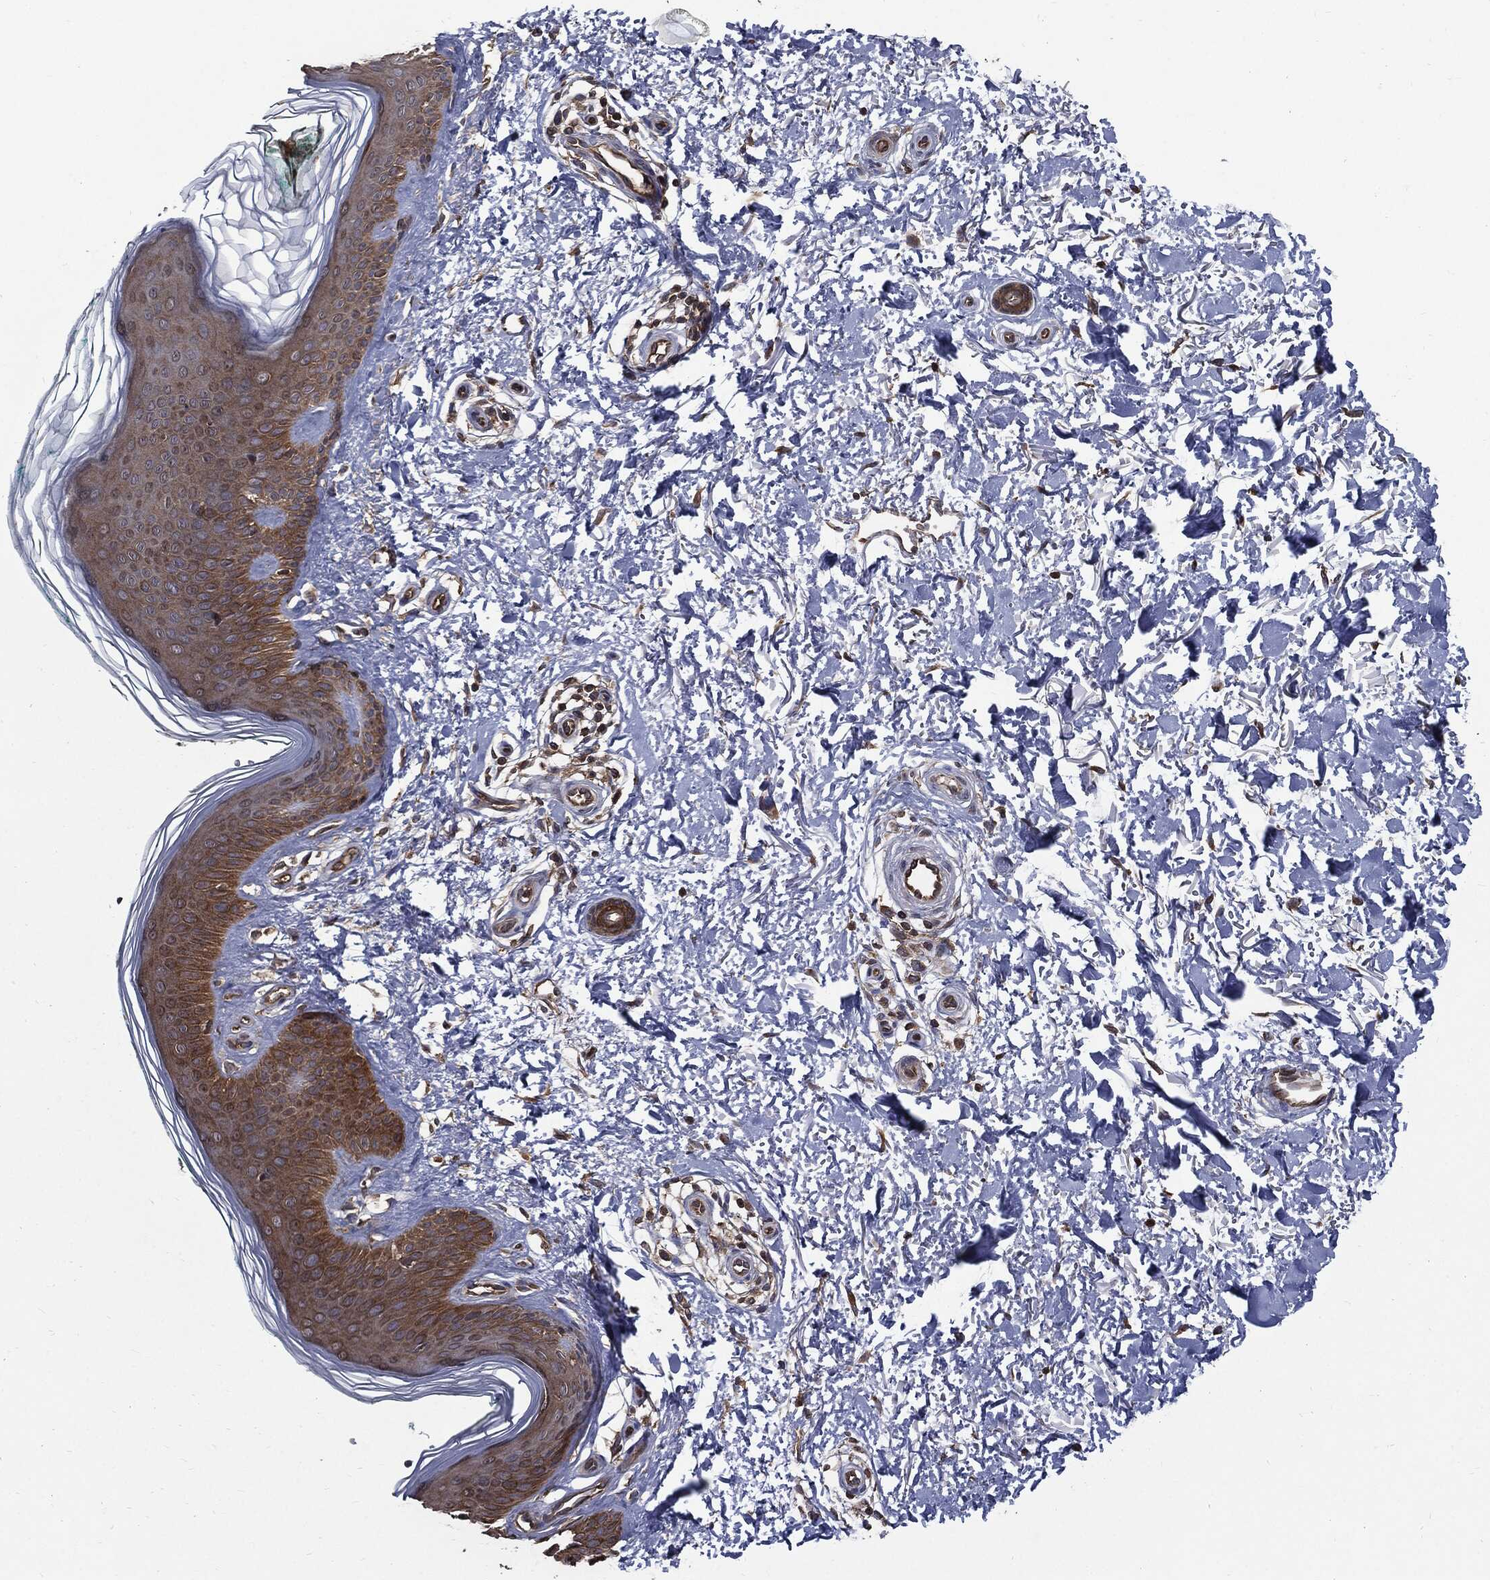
{"staining": {"intensity": "strong", "quantity": ">75%", "location": "cytoplasmic/membranous"}, "tissue": "skin", "cell_type": "Fibroblasts", "image_type": "normal", "snomed": [{"axis": "morphology", "description": "Normal tissue, NOS"}, {"axis": "morphology", "description": "Inflammation, NOS"}, {"axis": "morphology", "description": "Fibrosis, NOS"}, {"axis": "topography", "description": "Skin"}], "caption": "Brown immunohistochemical staining in benign skin demonstrates strong cytoplasmic/membranous expression in about >75% of fibroblasts. (DAB (3,3'-diaminobenzidine) IHC, brown staining for protein, blue staining for nuclei).", "gene": "PDCD6IP", "patient": {"sex": "male", "age": 71}}